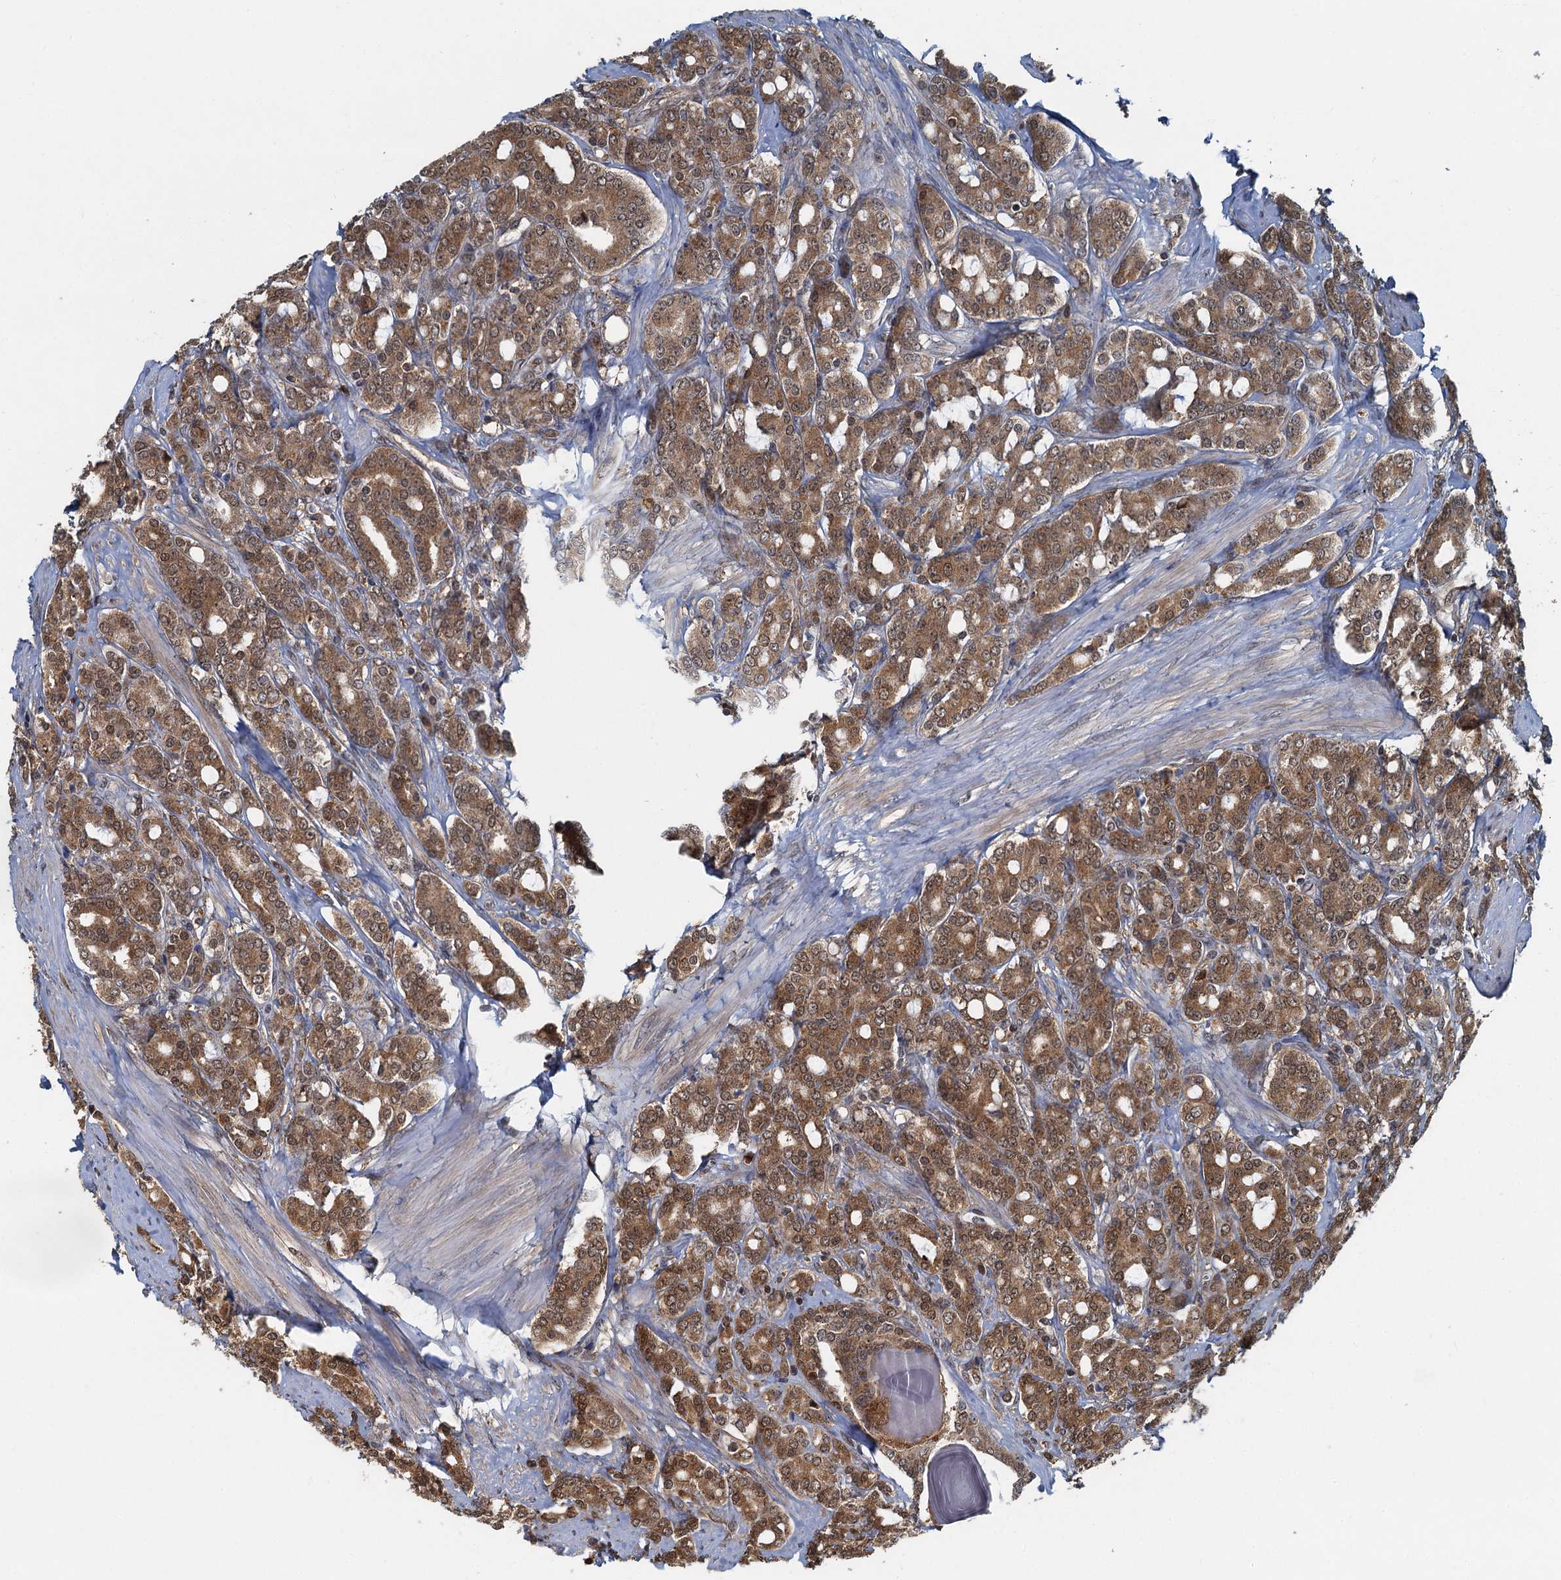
{"staining": {"intensity": "moderate", "quantity": ">75%", "location": "cytoplasmic/membranous,nuclear"}, "tissue": "prostate cancer", "cell_type": "Tumor cells", "image_type": "cancer", "snomed": [{"axis": "morphology", "description": "Adenocarcinoma, High grade"}, {"axis": "topography", "description": "Prostate"}], "caption": "A high-resolution micrograph shows IHC staining of prostate adenocarcinoma (high-grade), which shows moderate cytoplasmic/membranous and nuclear positivity in approximately >75% of tumor cells. (brown staining indicates protein expression, while blue staining denotes nuclei).", "gene": "GPI", "patient": {"sex": "male", "age": 62}}